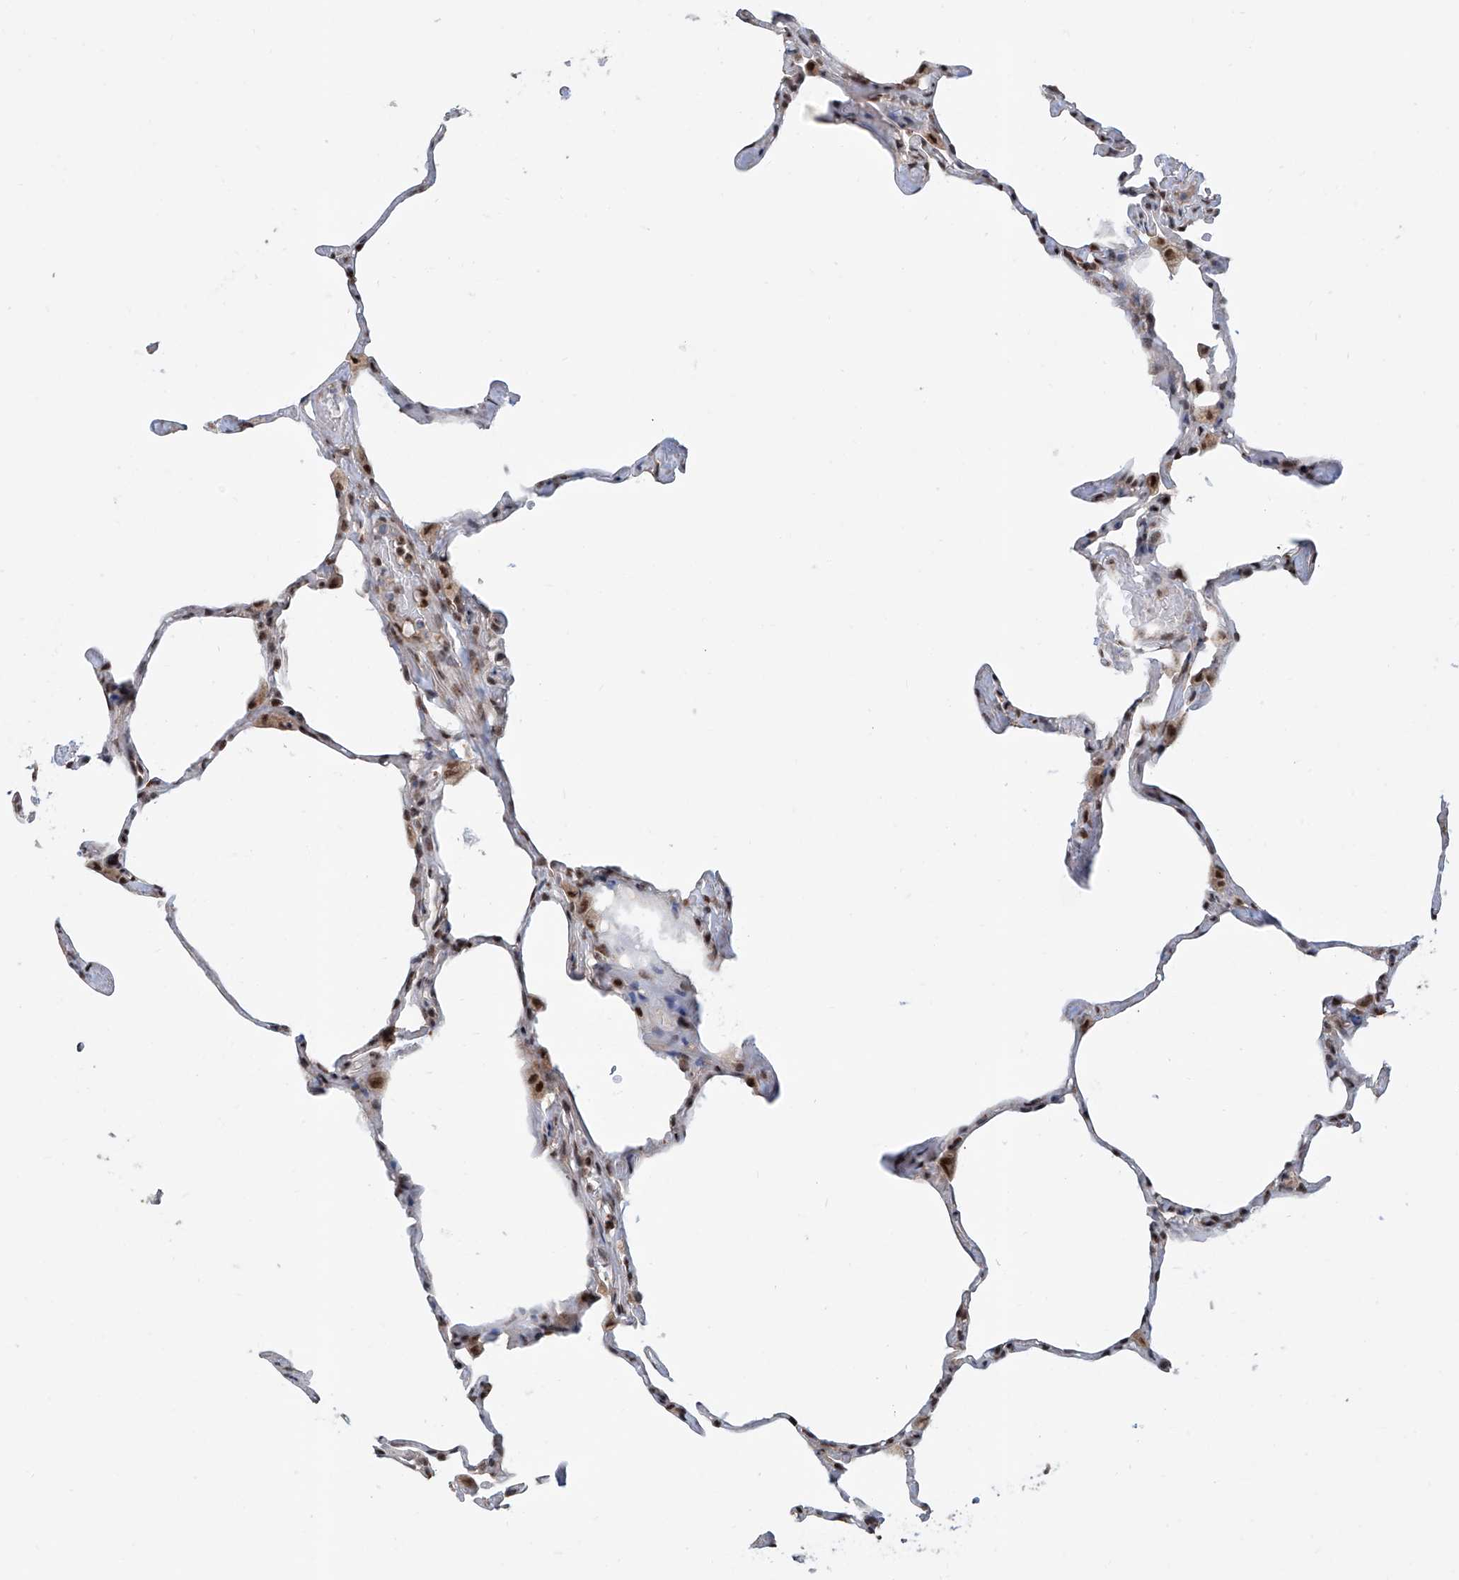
{"staining": {"intensity": "moderate", "quantity": "<25%", "location": "nuclear"}, "tissue": "lung", "cell_type": "Alveolar cells", "image_type": "normal", "snomed": [{"axis": "morphology", "description": "Normal tissue, NOS"}, {"axis": "topography", "description": "Lung"}], "caption": "Protein expression analysis of unremarkable human lung reveals moderate nuclear positivity in about <25% of alveolar cells.", "gene": "SDE2", "patient": {"sex": "male", "age": 65}}